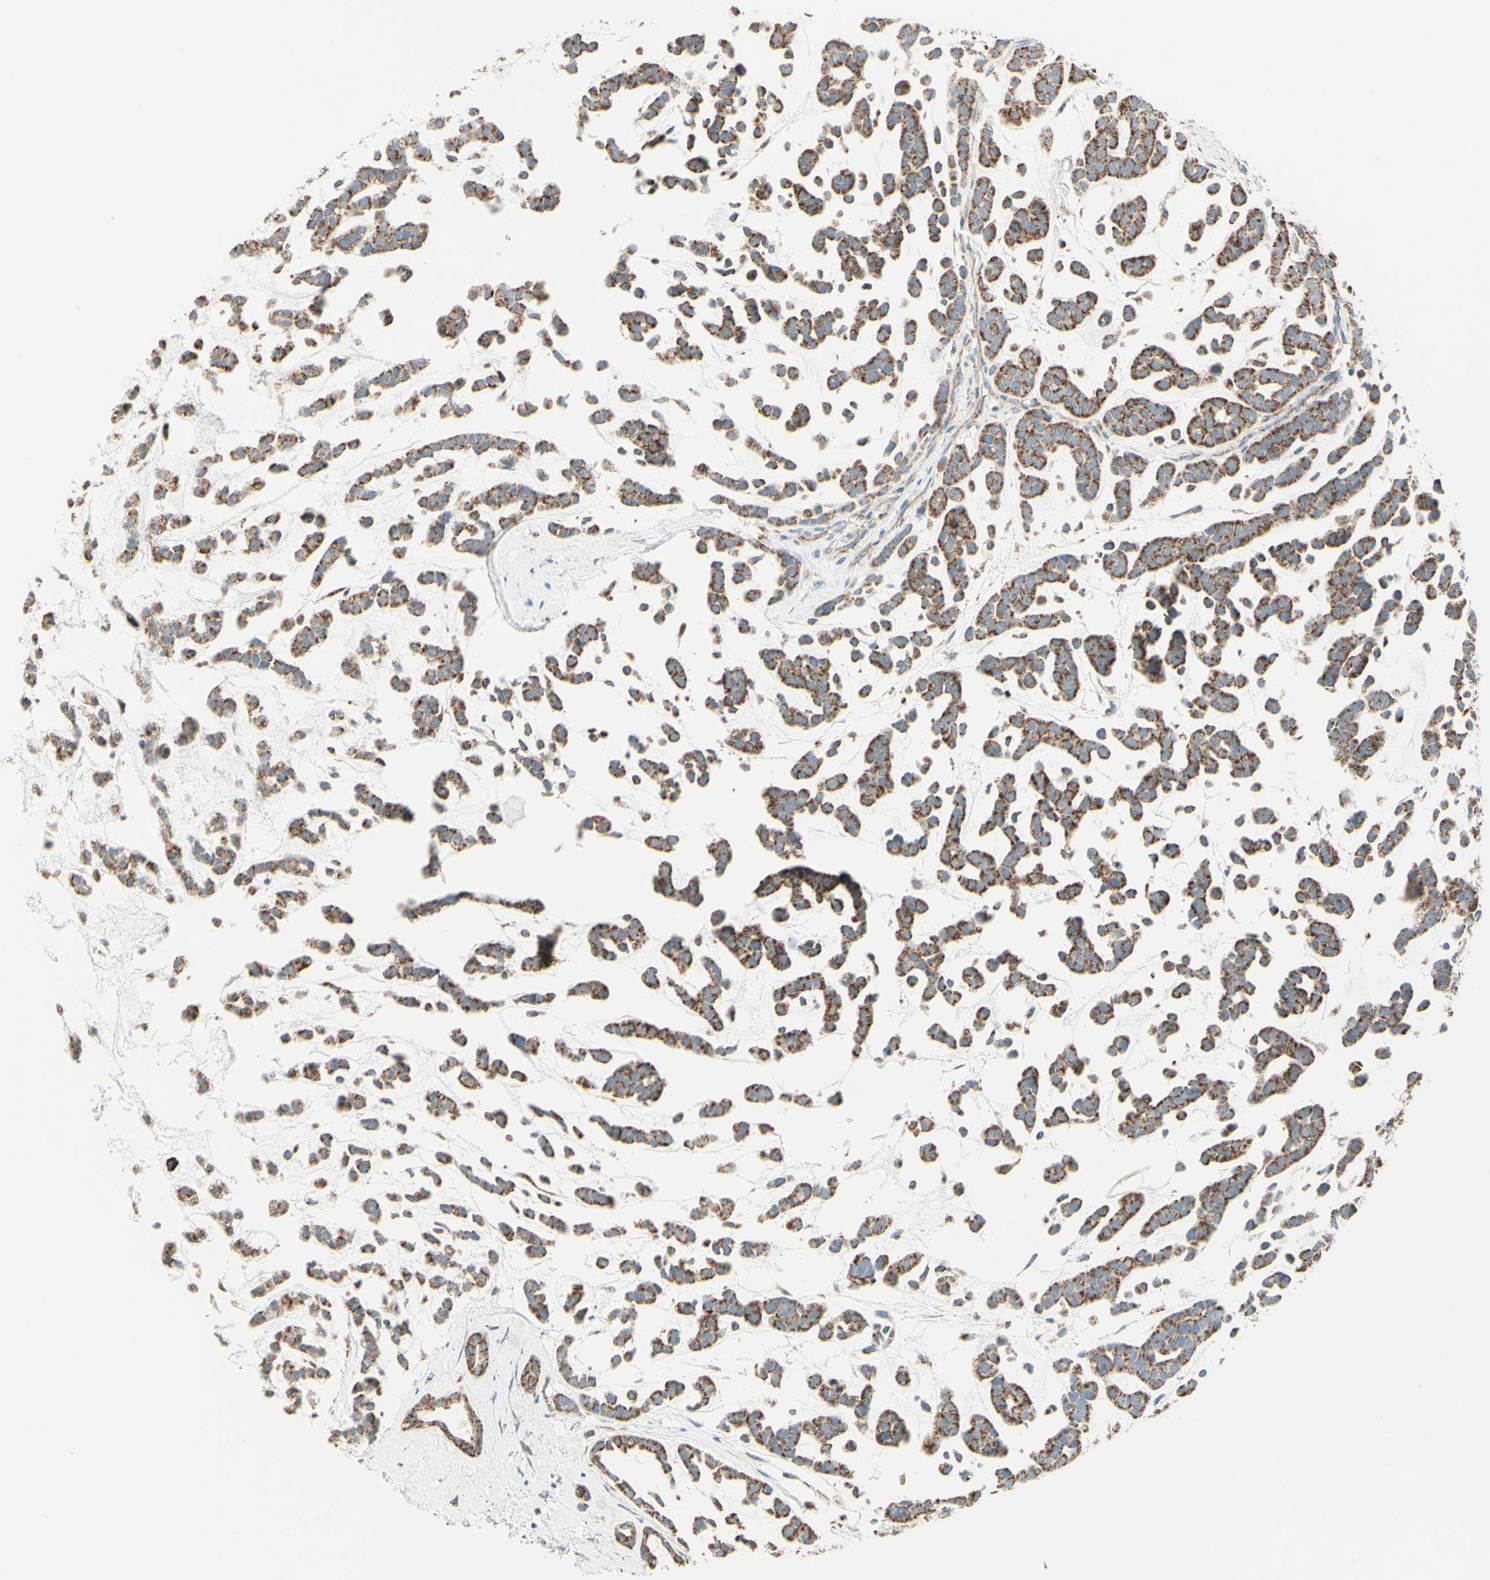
{"staining": {"intensity": "moderate", "quantity": ">75%", "location": "cytoplasmic/membranous"}, "tissue": "head and neck cancer", "cell_type": "Tumor cells", "image_type": "cancer", "snomed": [{"axis": "morphology", "description": "Adenocarcinoma, NOS"}, {"axis": "morphology", "description": "Adenoma, NOS"}, {"axis": "topography", "description": "Head-Neck"}], "caption": "Tumor cells exhibit medium levels of moderate cytoplasmic/membranous expression in approximately >75% of cells in human head and neck cancer (adenoma).", "gene": "ARMC10", "patient": {"sex": "female", "age": 55}}